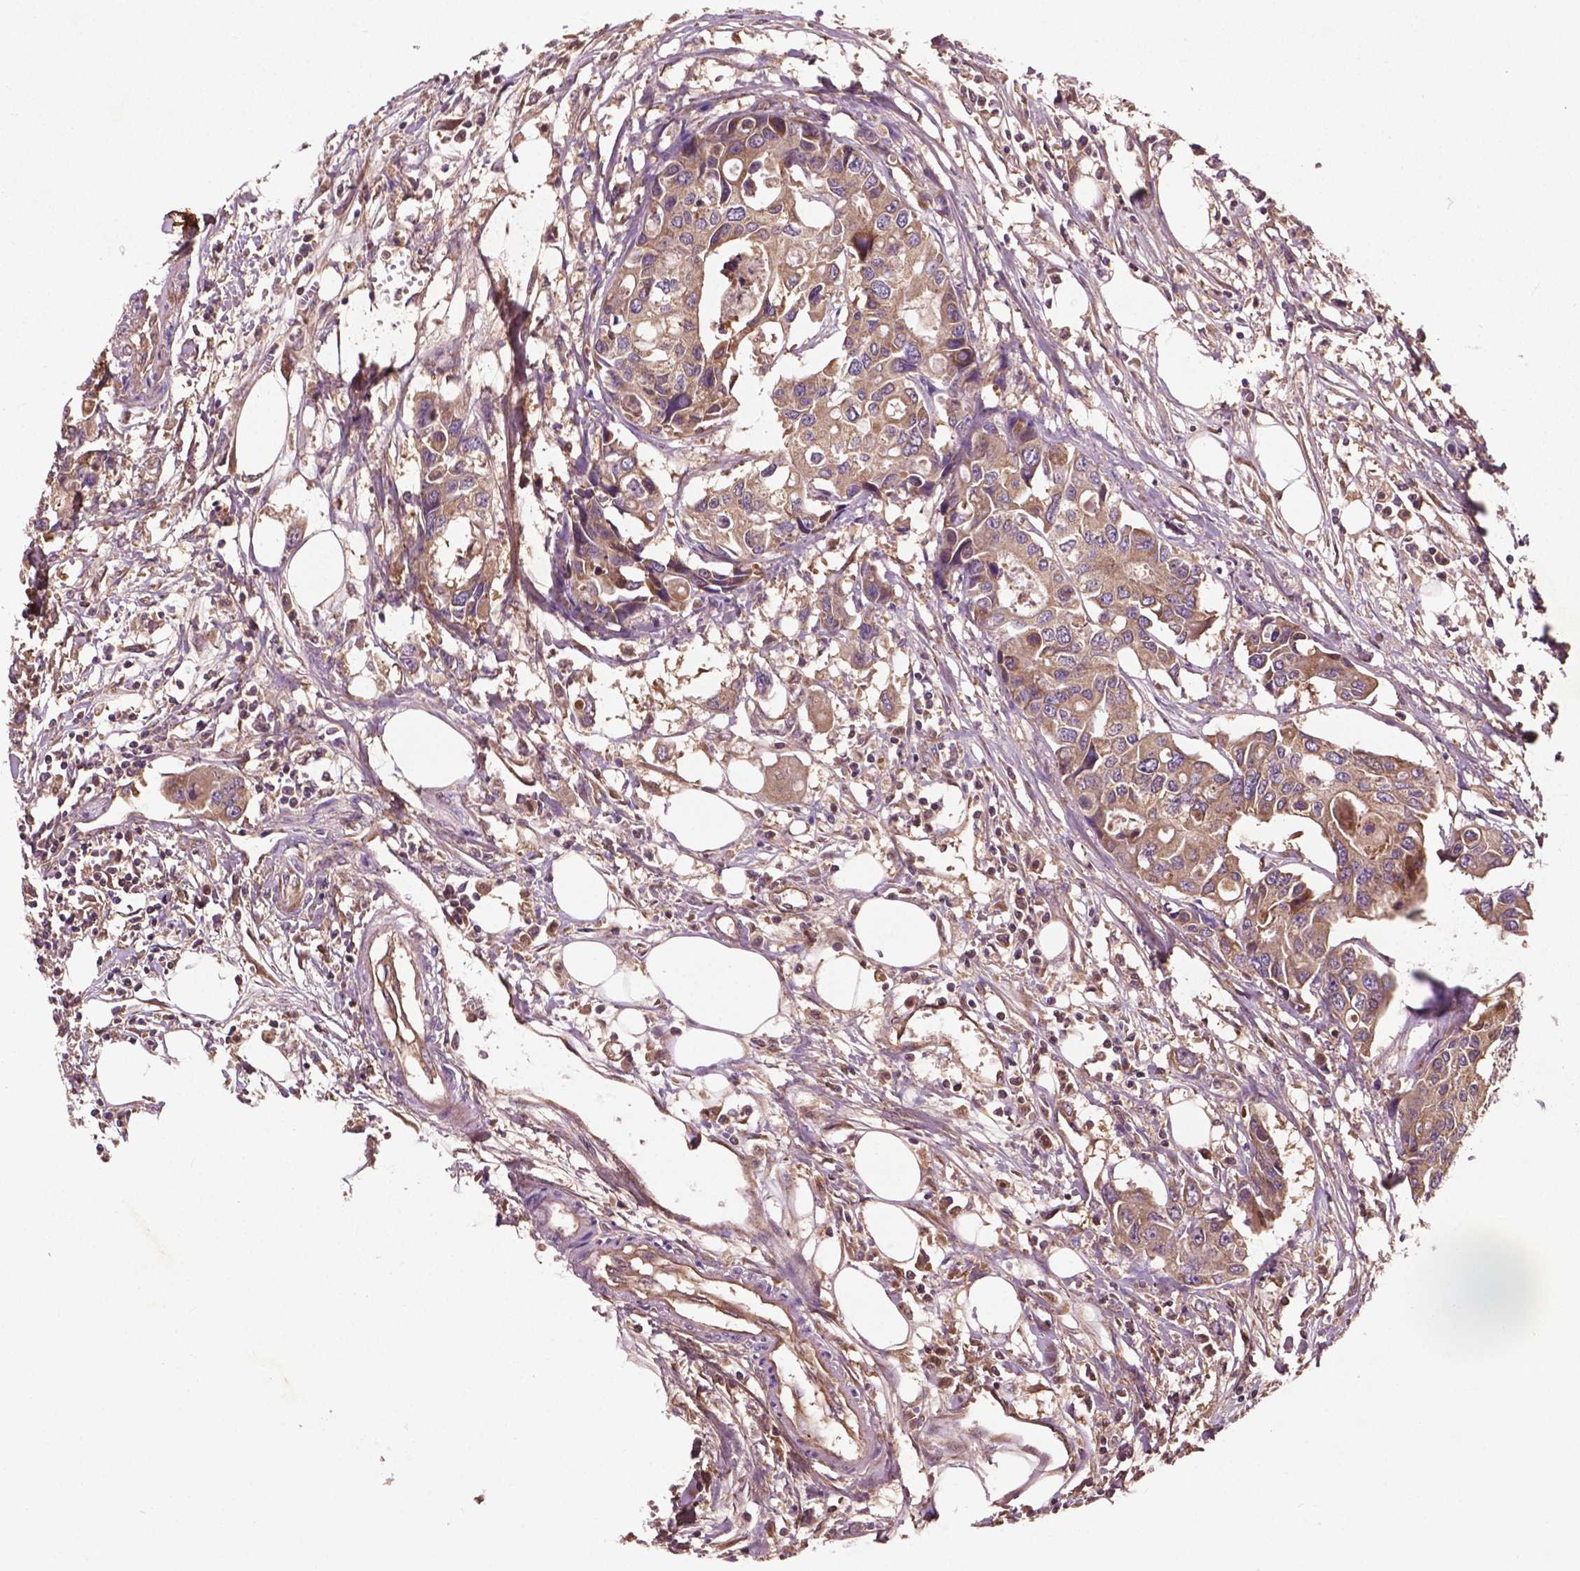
{"staining": {"intensity": "moderate", "quantity": ">75%", "location": "cytoplasmic/membranous"}, "tissue": "colorectal cancer", "cell_type": "Tumor cells", "image_type": "cancer", "snomed": [{"axis": "morphology", "description": "Adenocarcinoma, NOS"}, {"axis": "topography", "description": "Colon"}], "caption": "Immunohistochemistry (IHC) (DAB) staining of human colorectal cancer displays moderate cytoplasmic/membranous protein expression in about >75% of tumor cells.", "gene": "GJA9", "patient": {"sex": "male", "age": 77}}